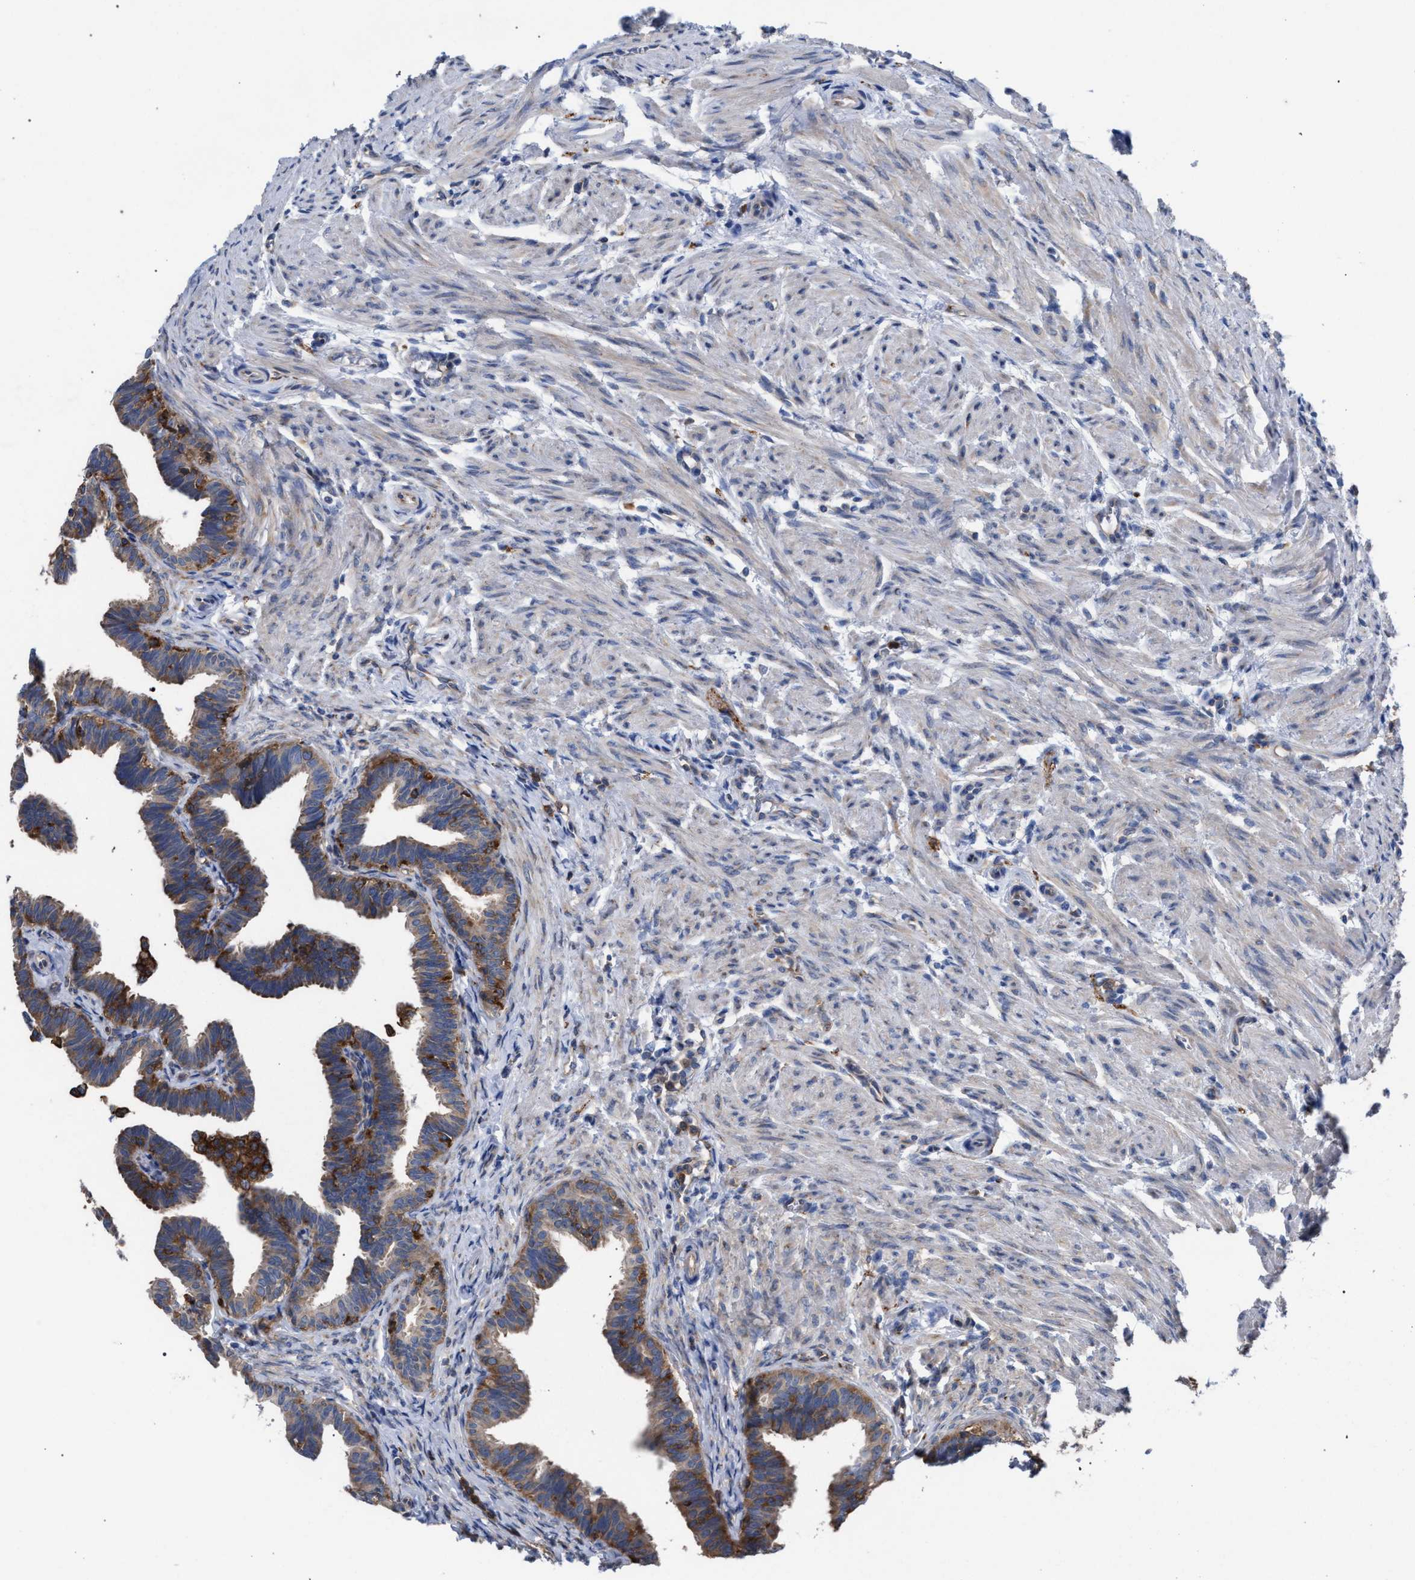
{"staining": {"intensity": "moderate", "quantity": ">75%", "location": "cytoplasmic/membranous"}, "tissue": "fallopian tube", "cell_type": "Glandular cells", "image_type": "normal", "snomed": [{"axis": "morphology", "description": "Normal tissue, NOS"}, {"axis": "topography", "description": "Fallopian tube"}, {"axis": "topography", "description": "Ovary"}], "caption": "Brown immunohistochemical staining in benign human fallopian tube exhibits moderate cytoplasmic/membranous expression in approximately >75% of glandular cells.", "gene": "CDR2L", "patient": {"sex": "female", "age": 23}}